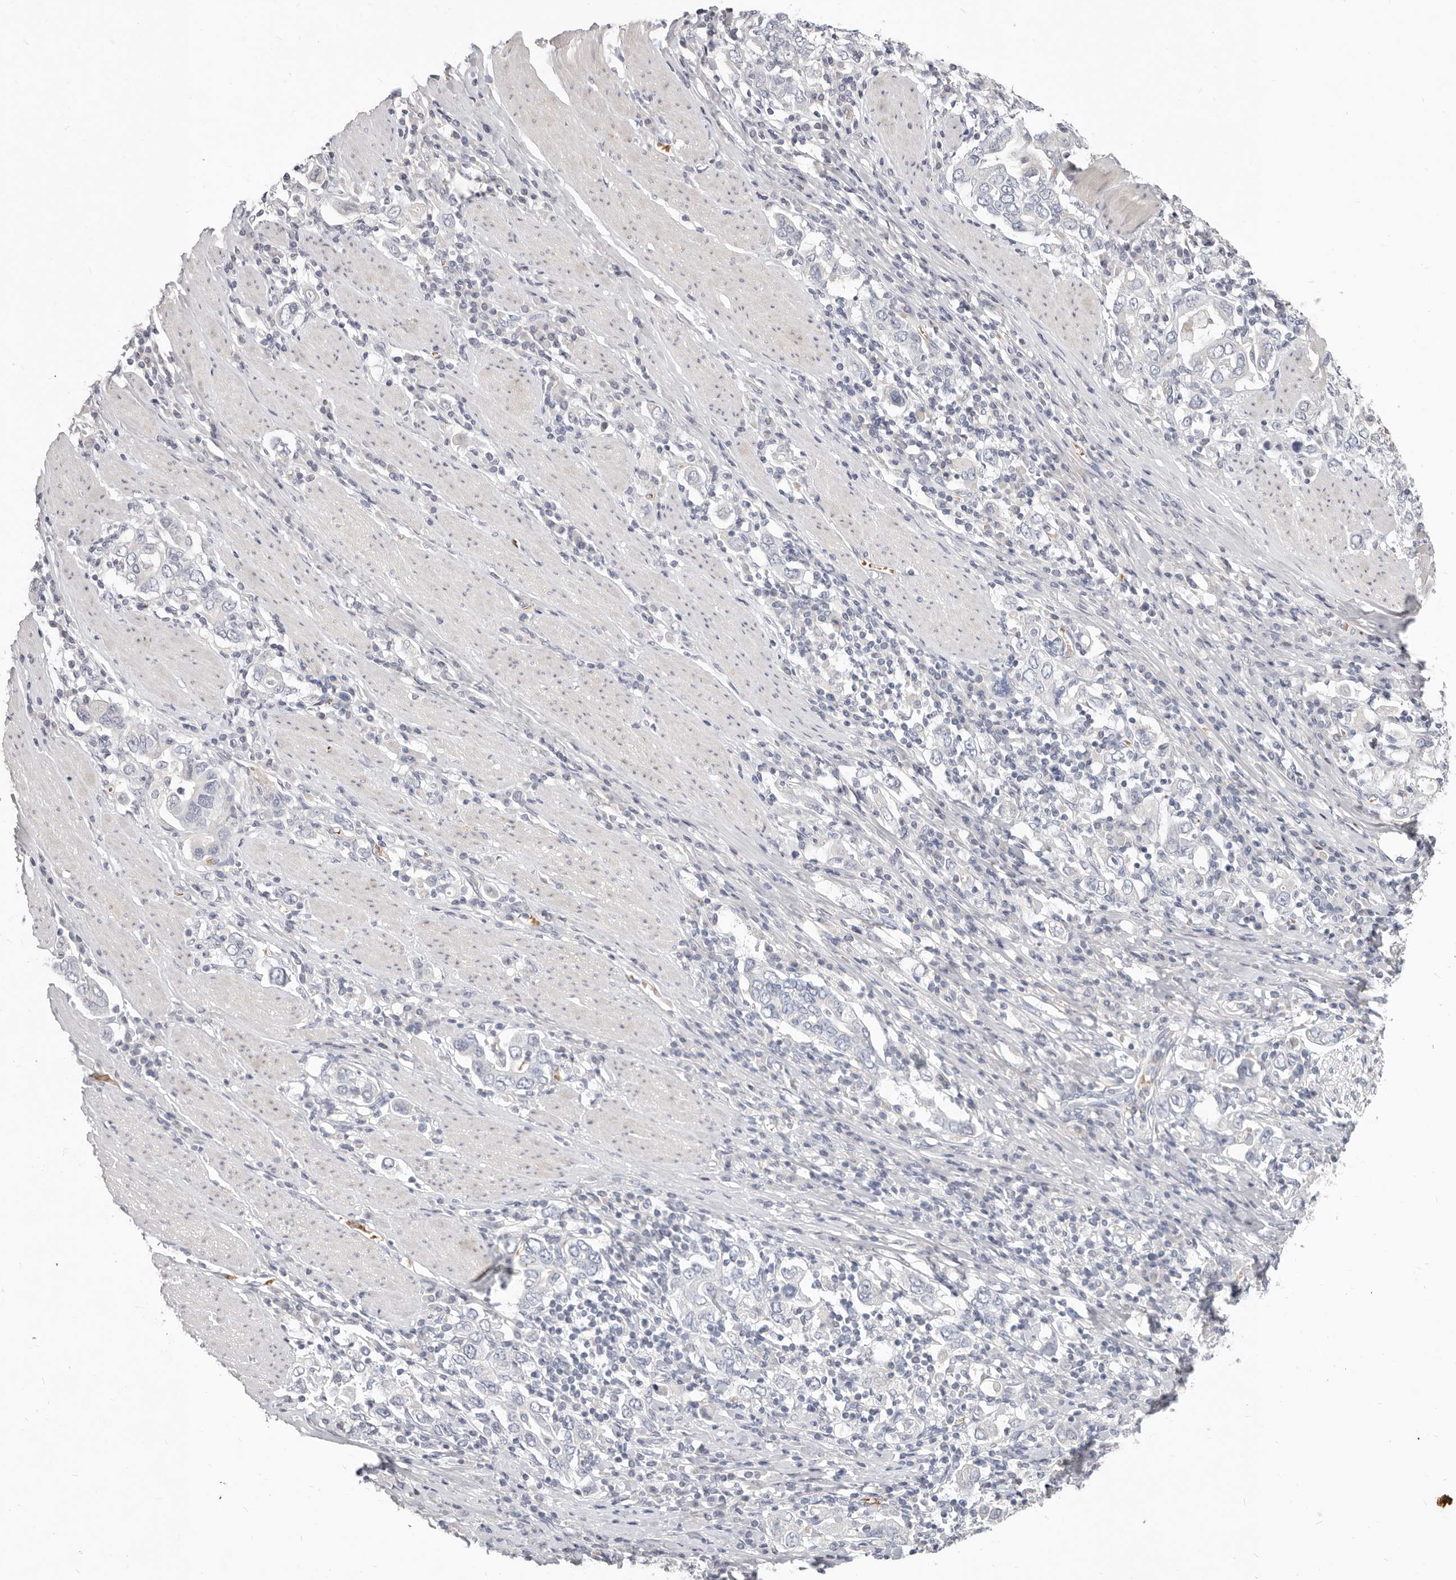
{"staining": {"intensity": "negative", "quantity": "none", "location": "none"}, "tissue": "stomach cancer", "cell_type": "Tumor cells", "image_type": "cancer", "snomed": [{"axis": "morphology", "description": "Adenocarcinoma, NOS"}, {"axis": "topography", "description": "Stomach, upper"}], "caption": "Immunohistochemistry photomicrograph of neoplastic tissue: adenocarcinoma (stomach) stained with DAB (3,3'-diaminobenzidine) demonstrates no significant protein expression in tumor cells.", "gene": "TMEM63B", "patient": {"sex": "male", "age": 62}}